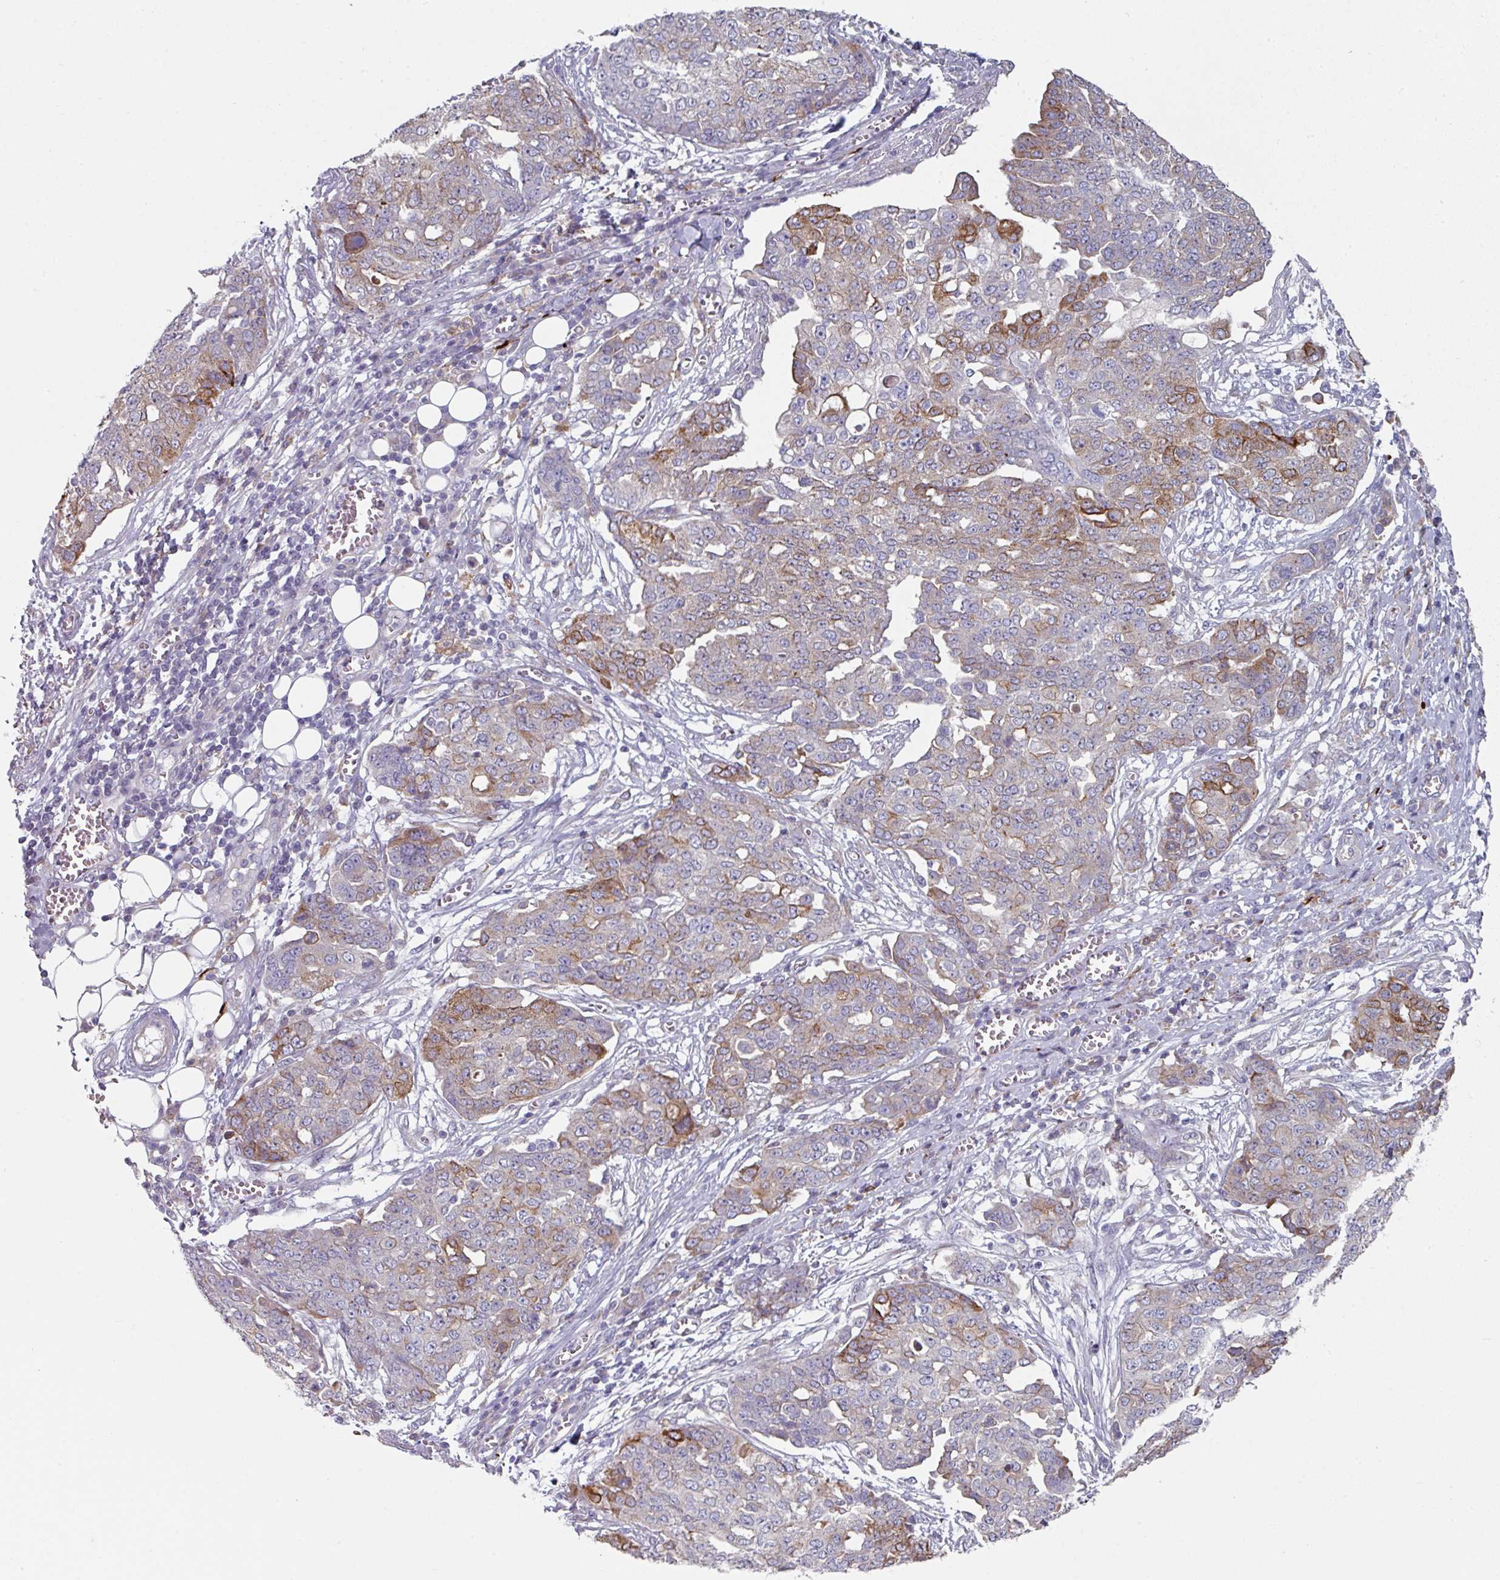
{"staining": {"intensity": "moderate", "quantity": "<25%", "location": "cytoplasmic/membranous"}, "tissue": "ovarian cancer", "cell_type": "Tumor cells", "image_type": "cancer", "snomed": [{"axis": "morphology", "description": "Cystadenocarcinoma, serous, NOS"}, {"axis": "topography", "description": "Soft tissue"}, {"axis": "topography", "description": "Ovary"}], "caption": "The micrograph displays immunohistochemical staining of serous cystadenocarcinoma (ovarian). There is moderate cytoplasmic/membranous expression is appreciated in approximately <25% of tumor cells.", "gene": "WSB2", "patient": {"sex": "female", "age": 57}}